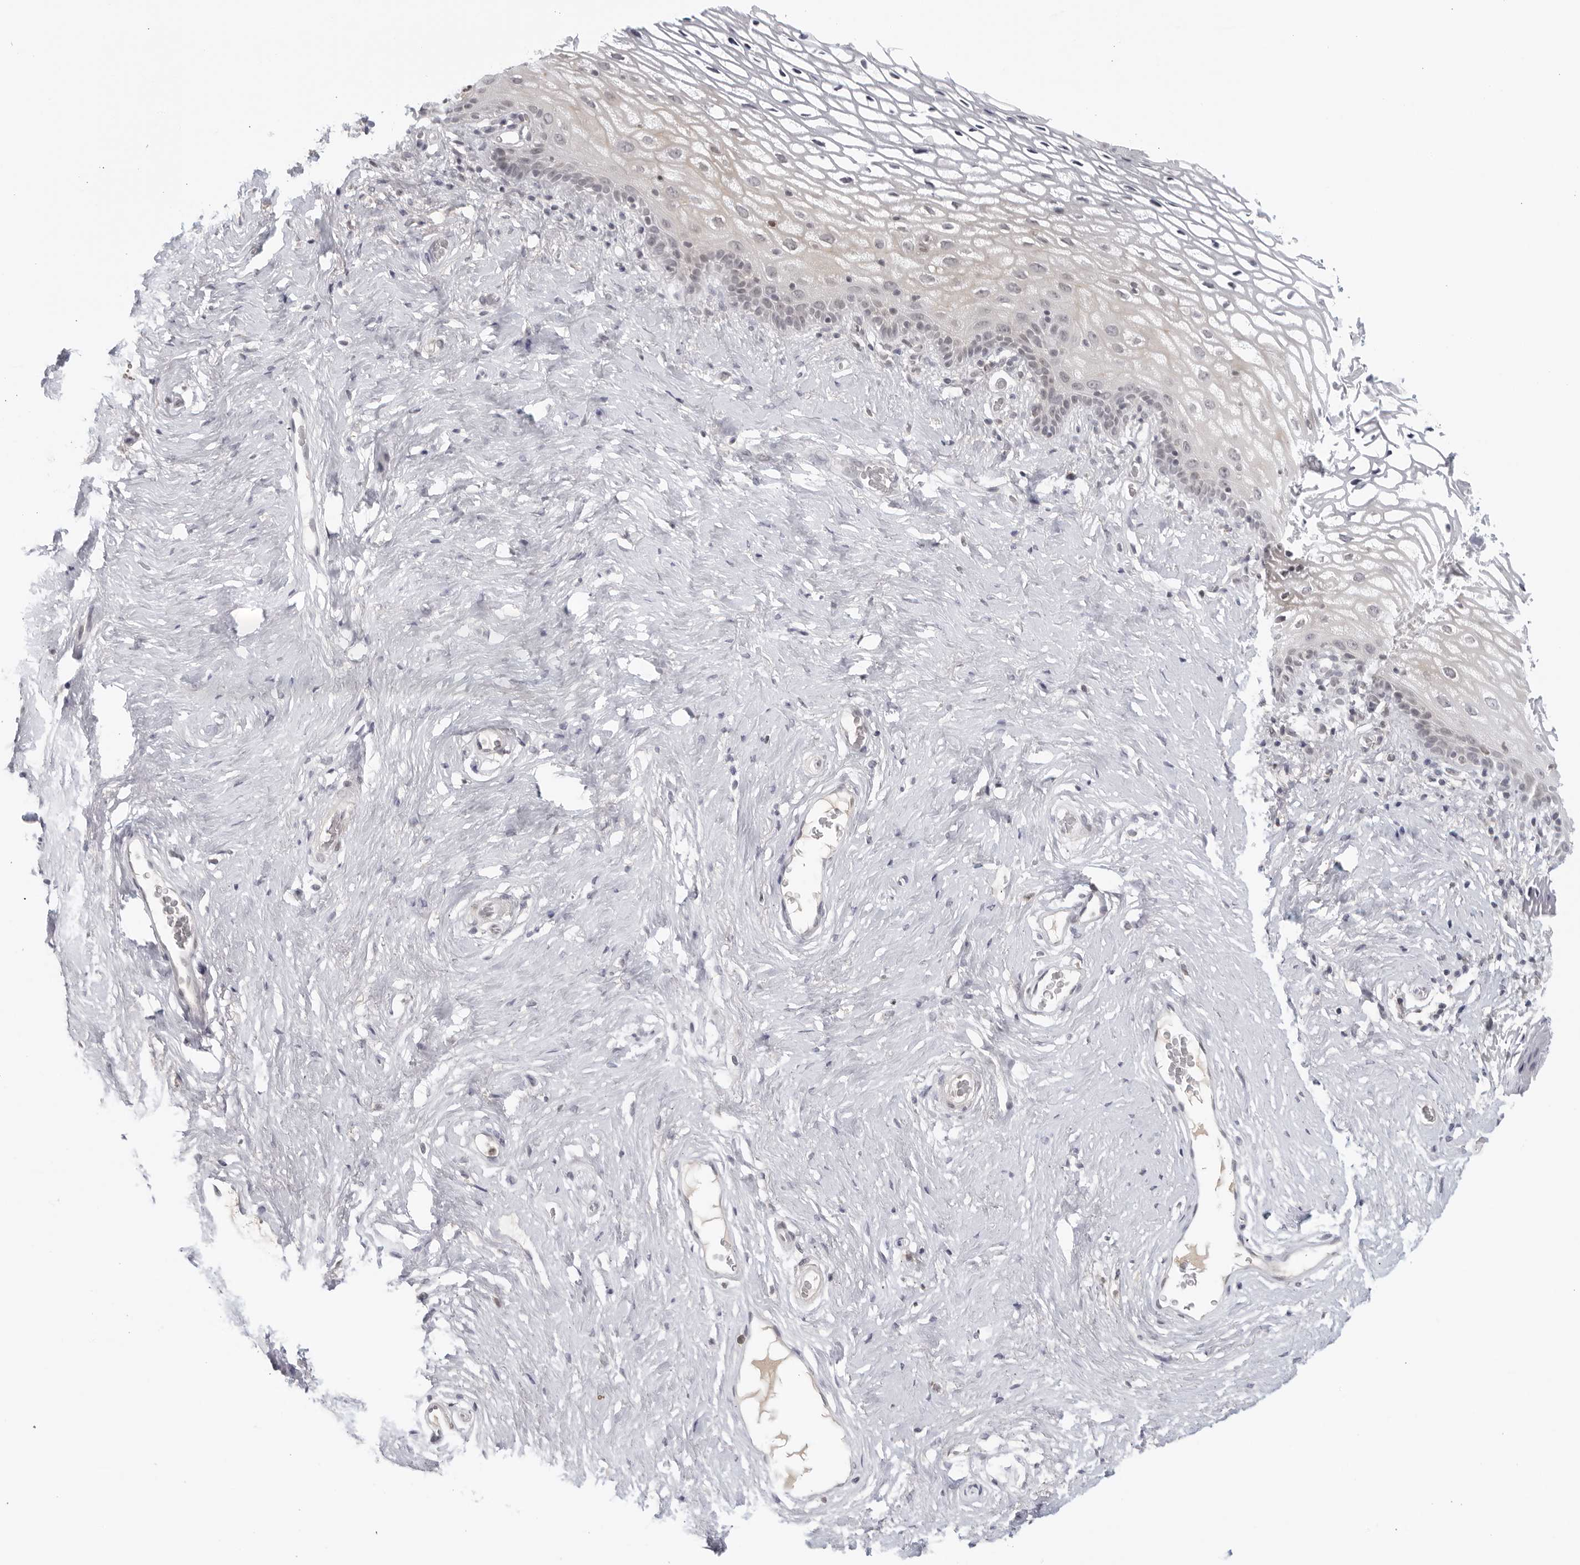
{"staining": {"intensity": "weak", "quantity": "<25%", "location": "cytoplasmic/membranous"}, "tissue": "vagina", "cell_type": "Squamous epithelial cells", "image_type": "normal", "snomed": [{"axis": "morphology", "description": "Normal tissue, NOS"}, {"axis": "morphology", "description": "Adenocarcinoma, NOS"}, {"axis": "topography", "description": "Rectum"}, {"axis": "topography", "description": "Vagina"}], "caption": "DAB (3,3'-diaminobenzidine) immunohistochemical staining of unremarkable vagina reveals no significant expression in squamous epithelial cells. (Brightfield microscopy of DAB (3,3'-diaminobenzidine) immunohistochemistry at high magnification).", "gene": "RAB11FIP3", "patient": {"sex": "female", "age": 71}}